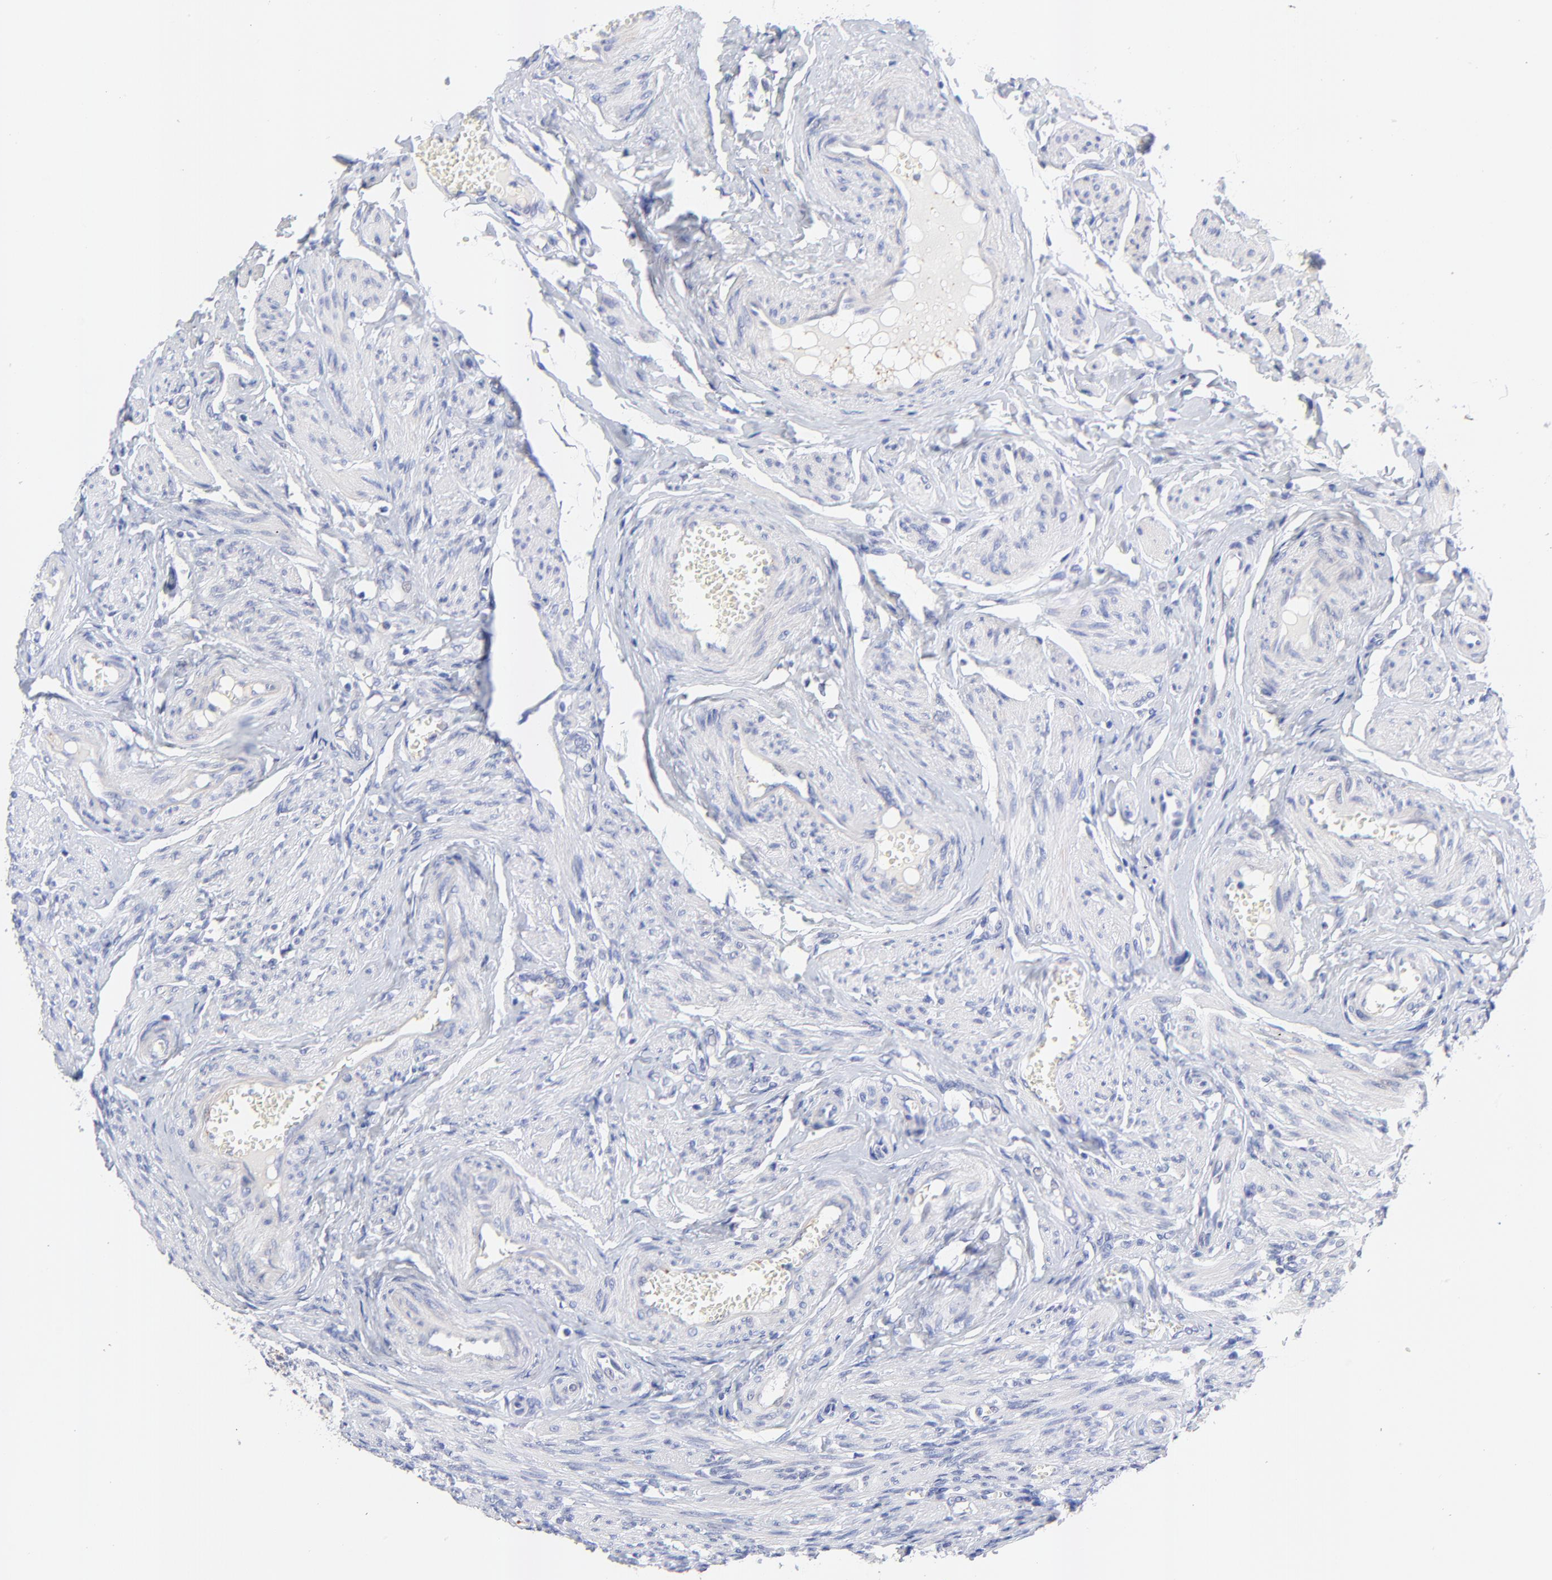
{"staining": {"intensity": "strong", "quantity": ">75%", "location": "cytoplasmic/membranous"}, "tissue": "fallopian tube", "cell_type": "Glandular cells", "image_type": "normal", "snomed": [{"axis": "morphology", "description": "Normal tissue, NOS"}, {"axis": "topography", "description": "Fallopian tube"}], "caption": "The immunohistochemical stain highlights strong cytoplasmic/membranous expression in glandular cells of unremarkable fallopian tube. Immunohistochemistry stains the protein in brown and the nuclei are stained blue.", "gene": "FAM117B", "patient": {"sex": "female", "age": 46}}